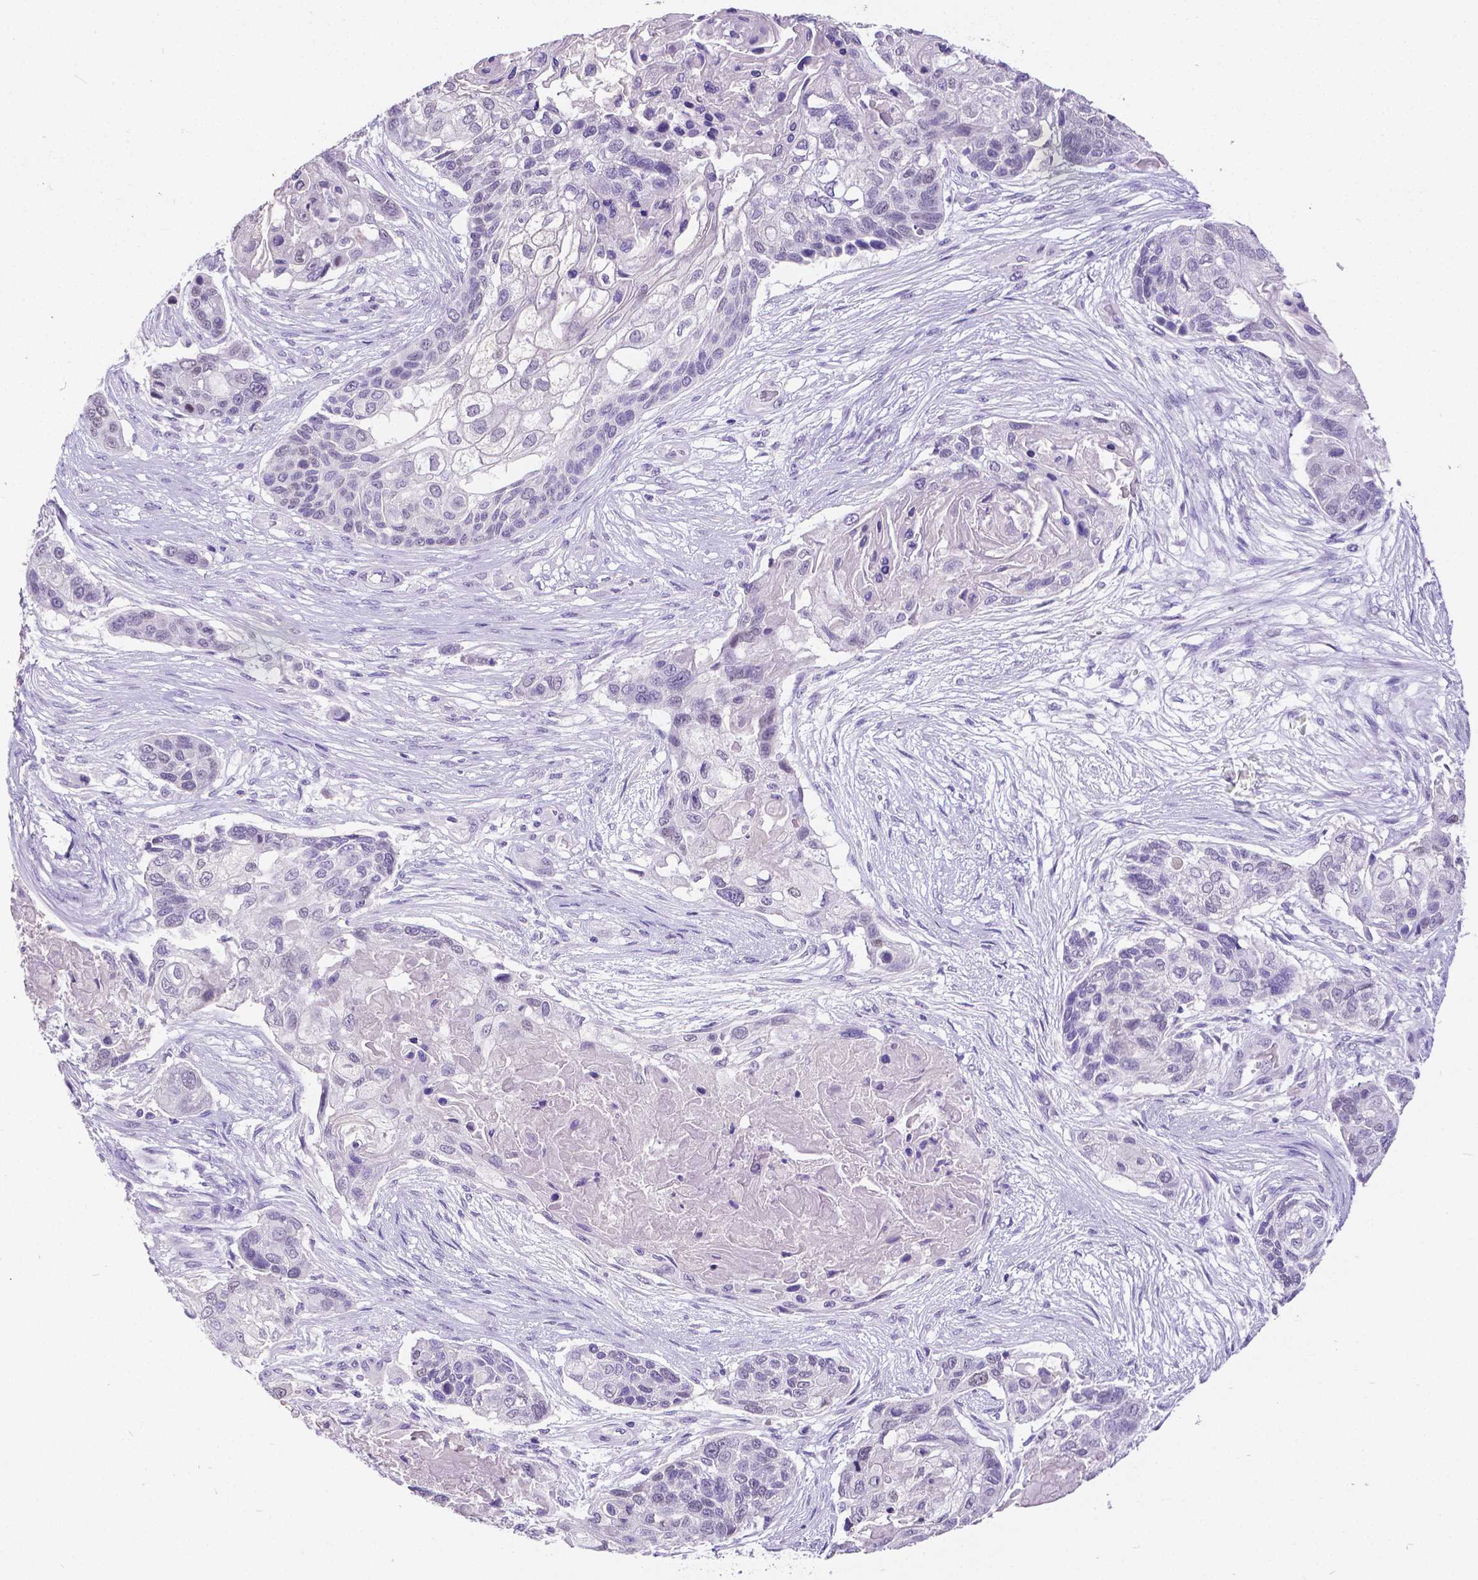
{"staining": {"intensity": "negative", "quantity": "none", "location": "none"}, "tissue": "lung cancer", "cell_type": "Tumor cells", "image_type": "cancer", "snomed": [{"axis": "morphology", "description": "Squamous cell carcinoma, NOS"}, {"axis": "topography", "description": "Lung"}], "caption": "A micrograph of human lung cancer (squamous cell carcinoma) is negative for staining in tumor cells.", "gene": "SATB2", "patient": {"sex": "male", "age": 69}}